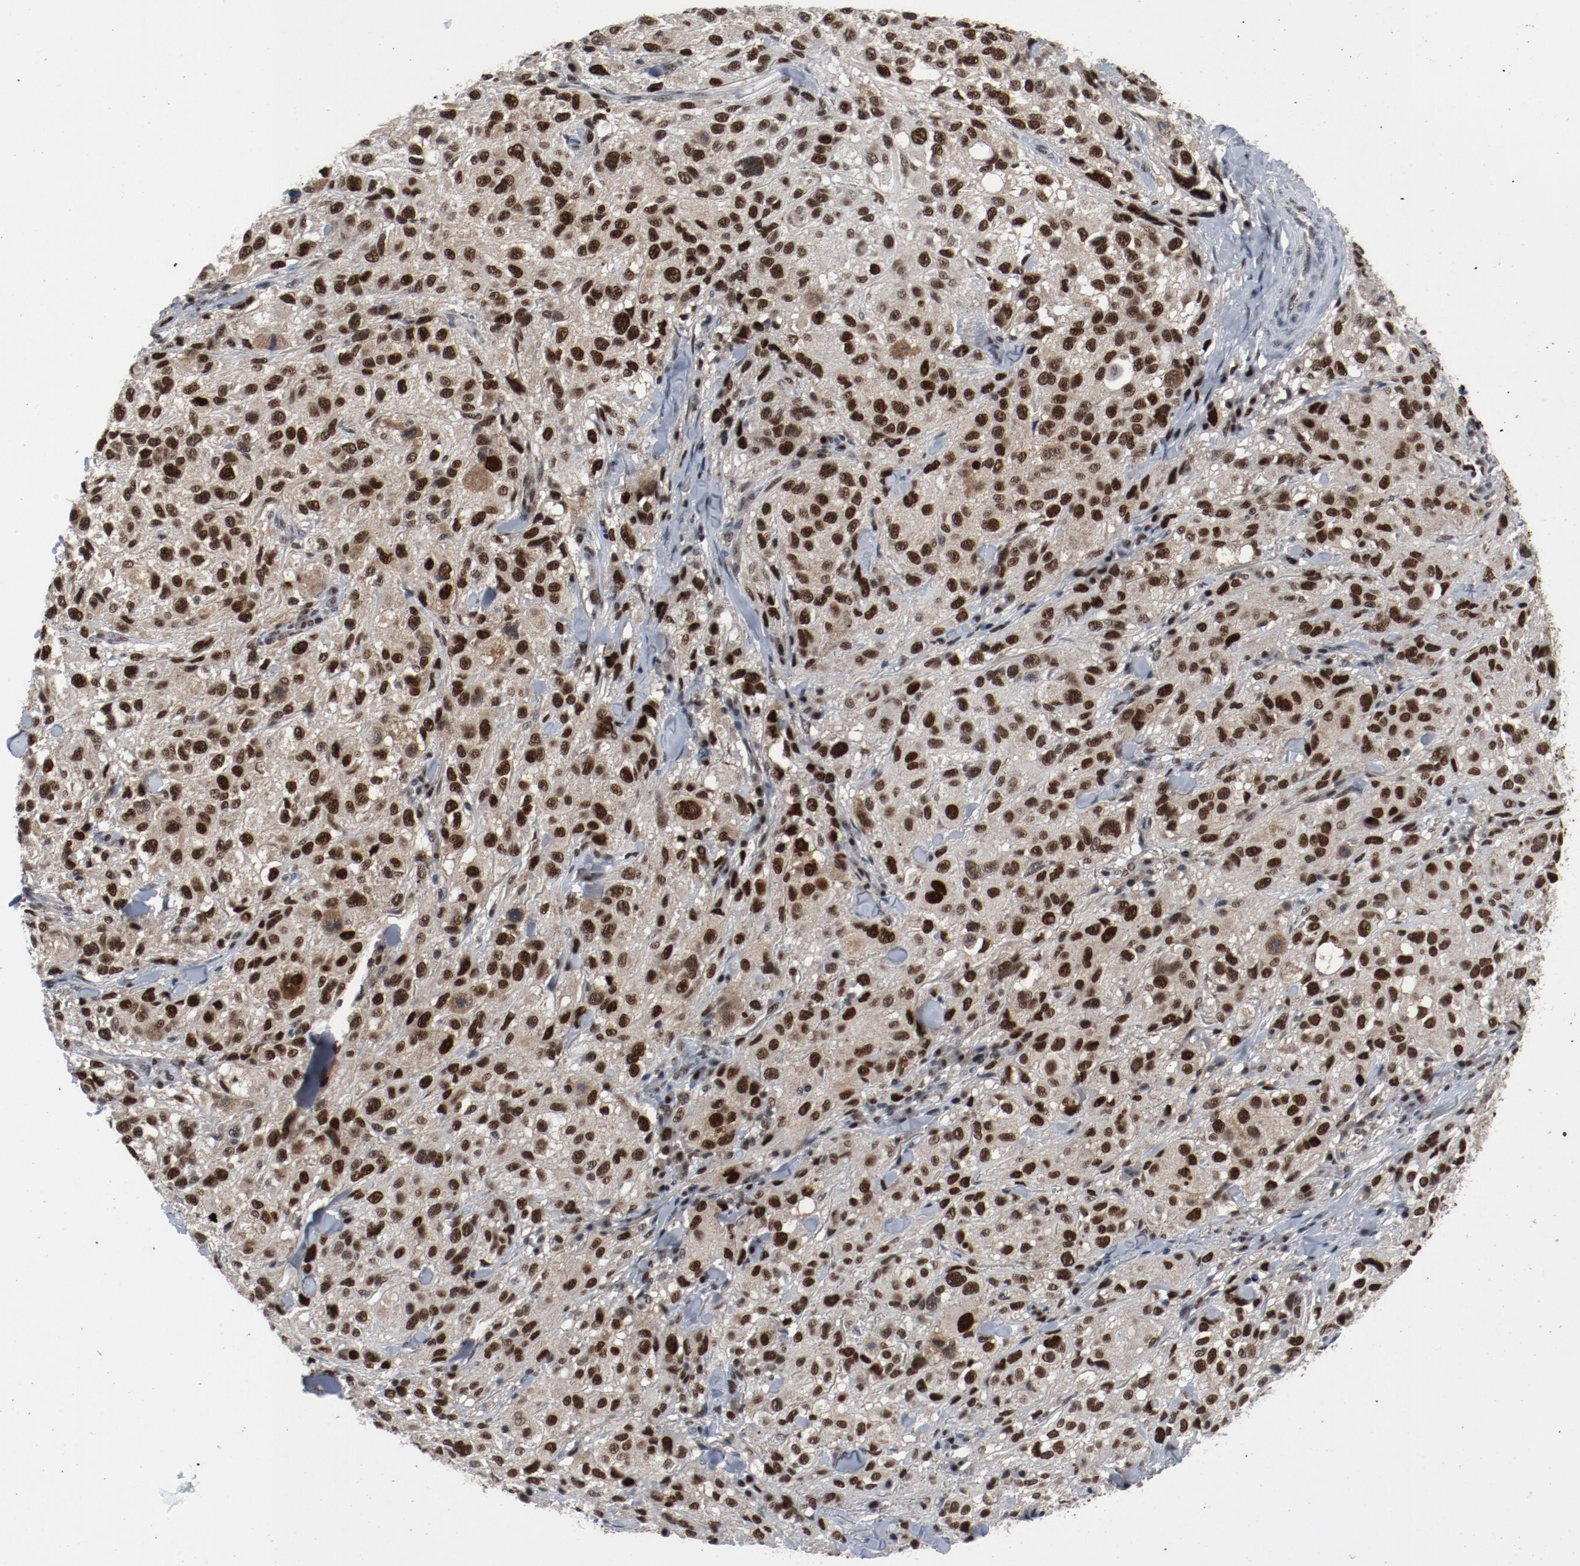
{"staining": {"intensity": "strong", "quantity": ">75%", "location": "nuclear"}, "tissue": "melanoma", "cell_type": "Tumor cells", "image_type": "cancer", "snomed": [{"axis": "morphology", "description": "Necrosis, NOS"}, {"axis": "morphology", "description": "Malignant melanoma, NOS"}, {"axis": "topography", "description": "Skin"}], "caption": "Brown immunohistochemical staining in human melanoma displays strong nuclear positivity in approximately >75% of tumor cells.", "gene": "JMJD6", "patient": {"sex": "female", "age": 87}}